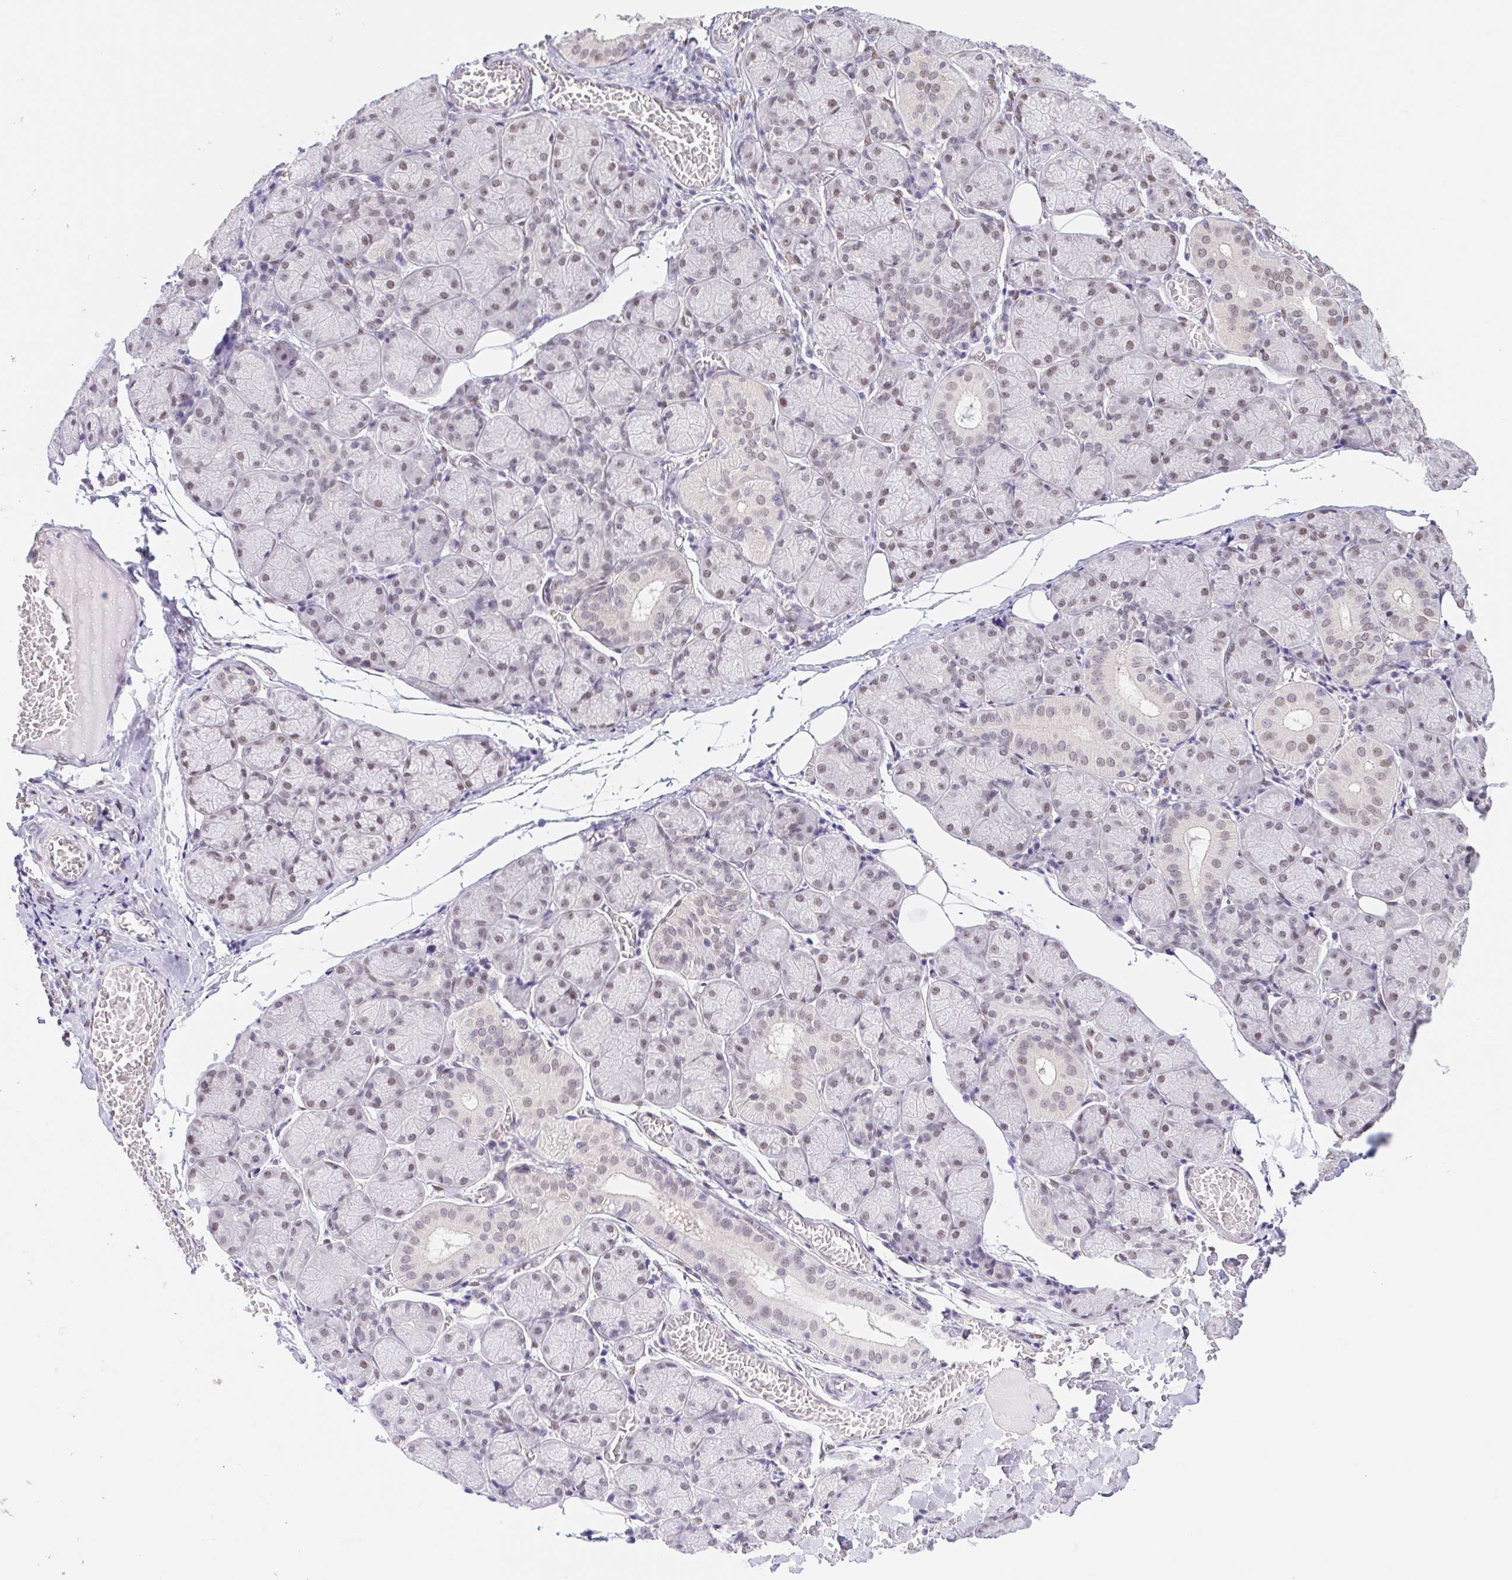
{"staining": {"intensity": "weak", "quantity": "25%-75%", "location": "nuclear"}, "tissue": "salivary gland", "cell_type": "Glandular cells", "image_type": "normal", "snomed": [{"axis": "morphology", "description": "Normal tissue, NOS"}, {"axis": "topography", "description": "Salivary gland"}], "caption": "IHC micrograph of unremarkable salivary gland: human salivary gland stained using immunohistochemistry exhibits low levels of weak protein expression localized specifically in the nuclear of glandular cells, appearing as a nuclear brown color.", "gene": "CAND1", "patient": {"sex": "female", "age": 24}}